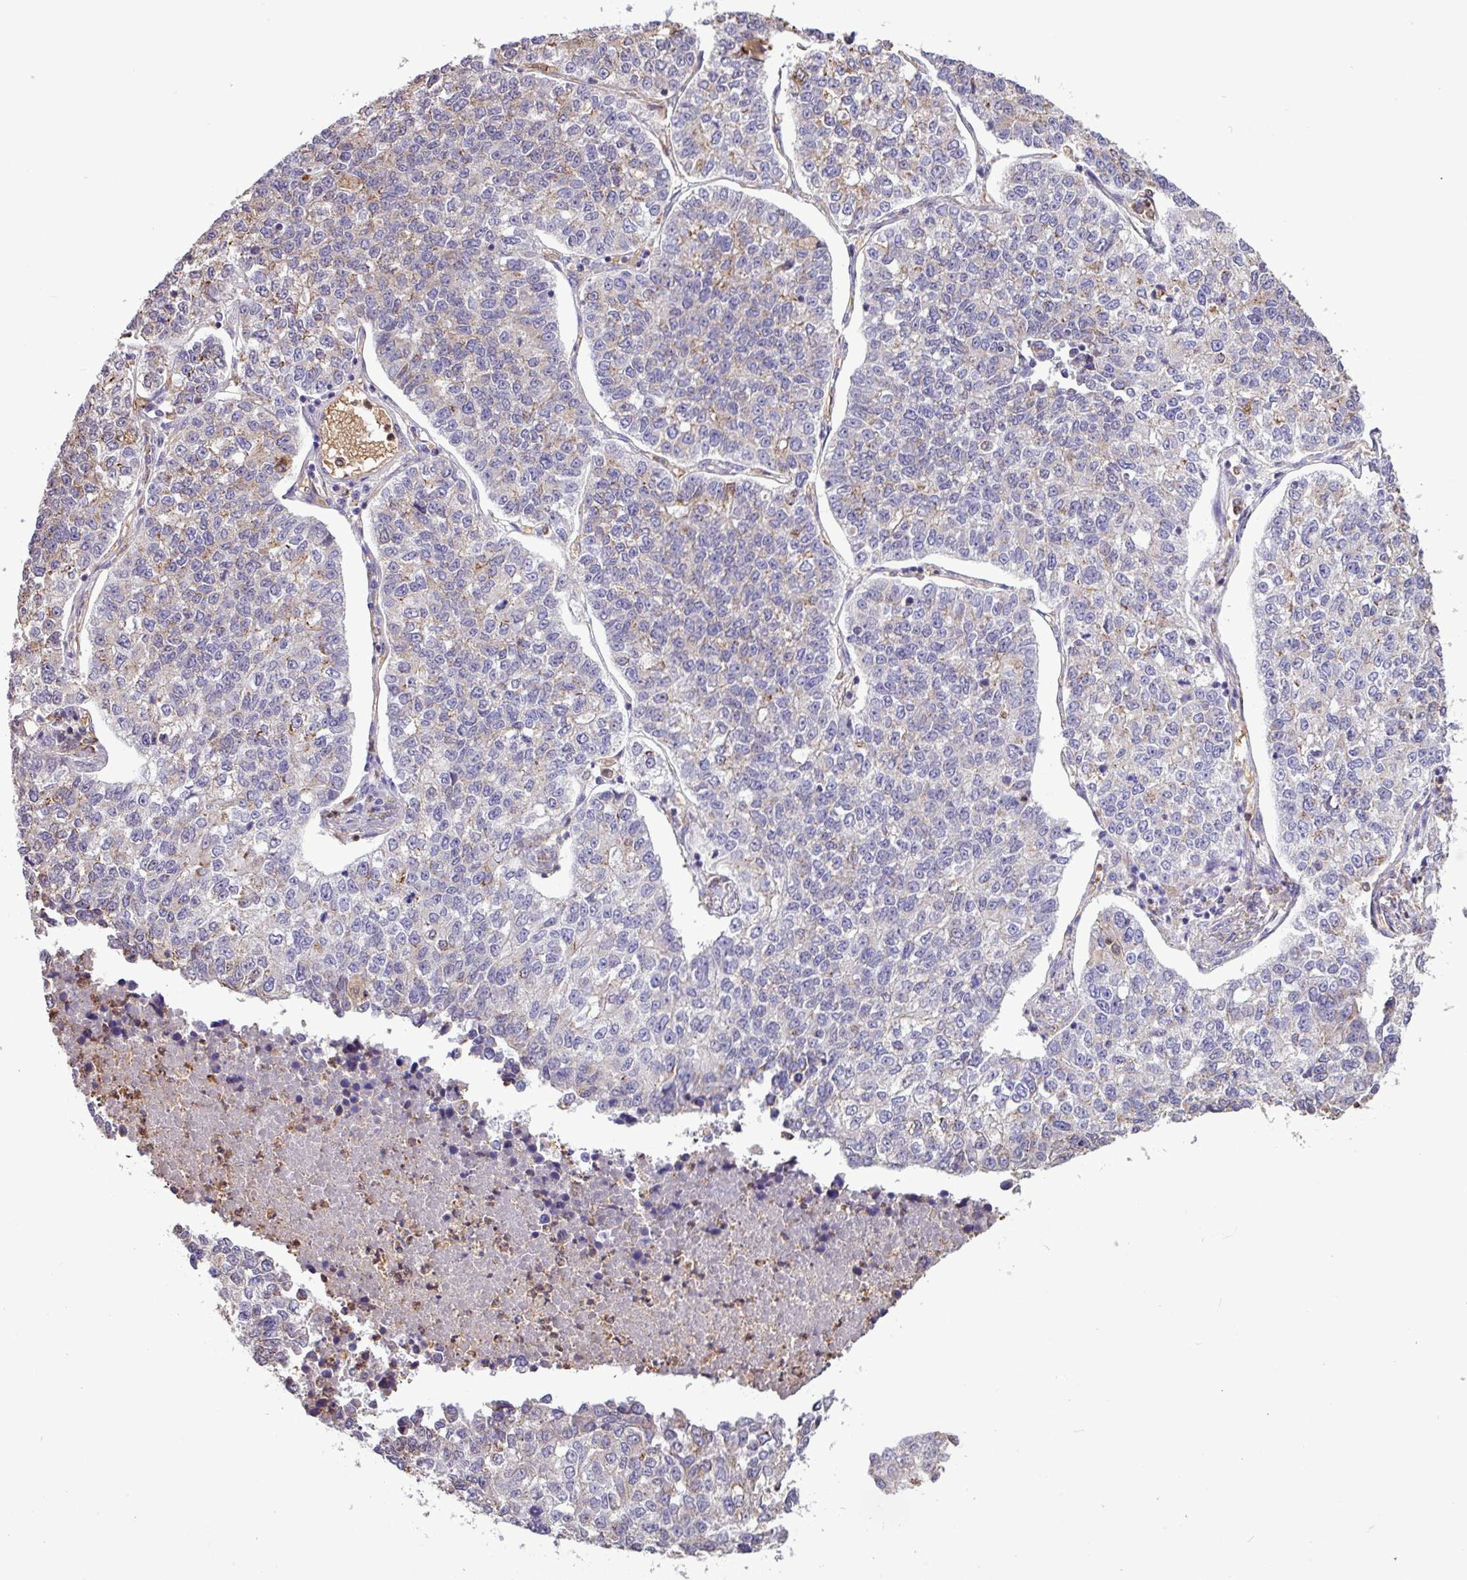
{"staining": {"intensity": "negative", "quantity": "none", "location": "none"}, "tissue": "lung cancer", "cell_type": "Tumor cells", "image_type": "cancer", "snomed": [{"axis": "morphology", "description": "Adenocarcinoma, NOS"}, {"axis": "topography", "description": "Lung"}], "caption": "Histopathology image shows no significant protein staining in tumor cells of lung cancer (adenocarcinoma).", "gene": "CHST11", "patient": {"sex": "male", "age": 49}}